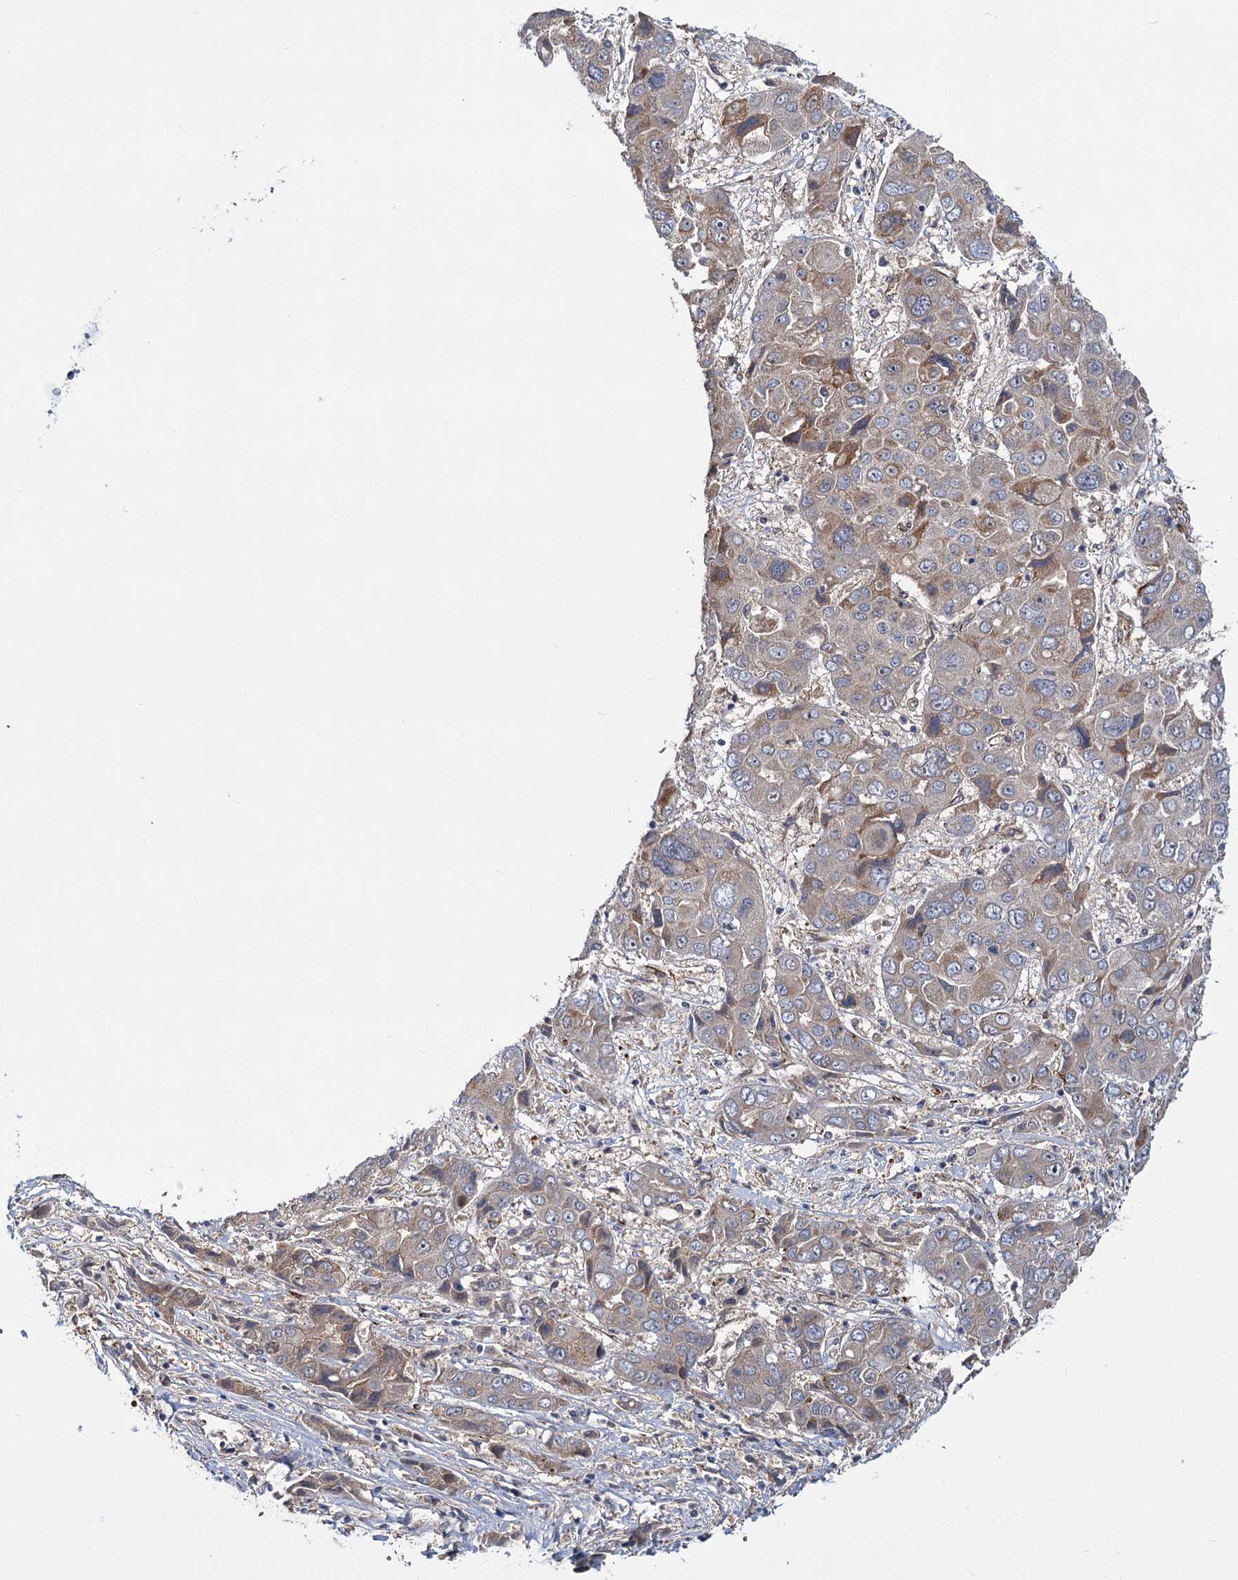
{"staining": {"intensity": "moderate", "quantity": "<25%", "location": "cytoplasmic/membranous"}, "tissue": "liver cancer", "cell_type": "Tumor cells", "image_type": "cancer", "snomed": [{"axis": "morphology", "description": "Cholangiocarcinoma"}, {"axis": "topography", "description": "Liver"}], "caption": "Tumor cells exhibit low levels of moderate cytoplasmic/membranous positivity in approximately <25% of cells in liver cholangiocarcinoma. The staining was performed using DAB, with brown indicating positive protein expression. Nuclei are stained blue with hematoxylin.", "gene": "PKN2", "patient": {"sex": "male", "age": 67}}